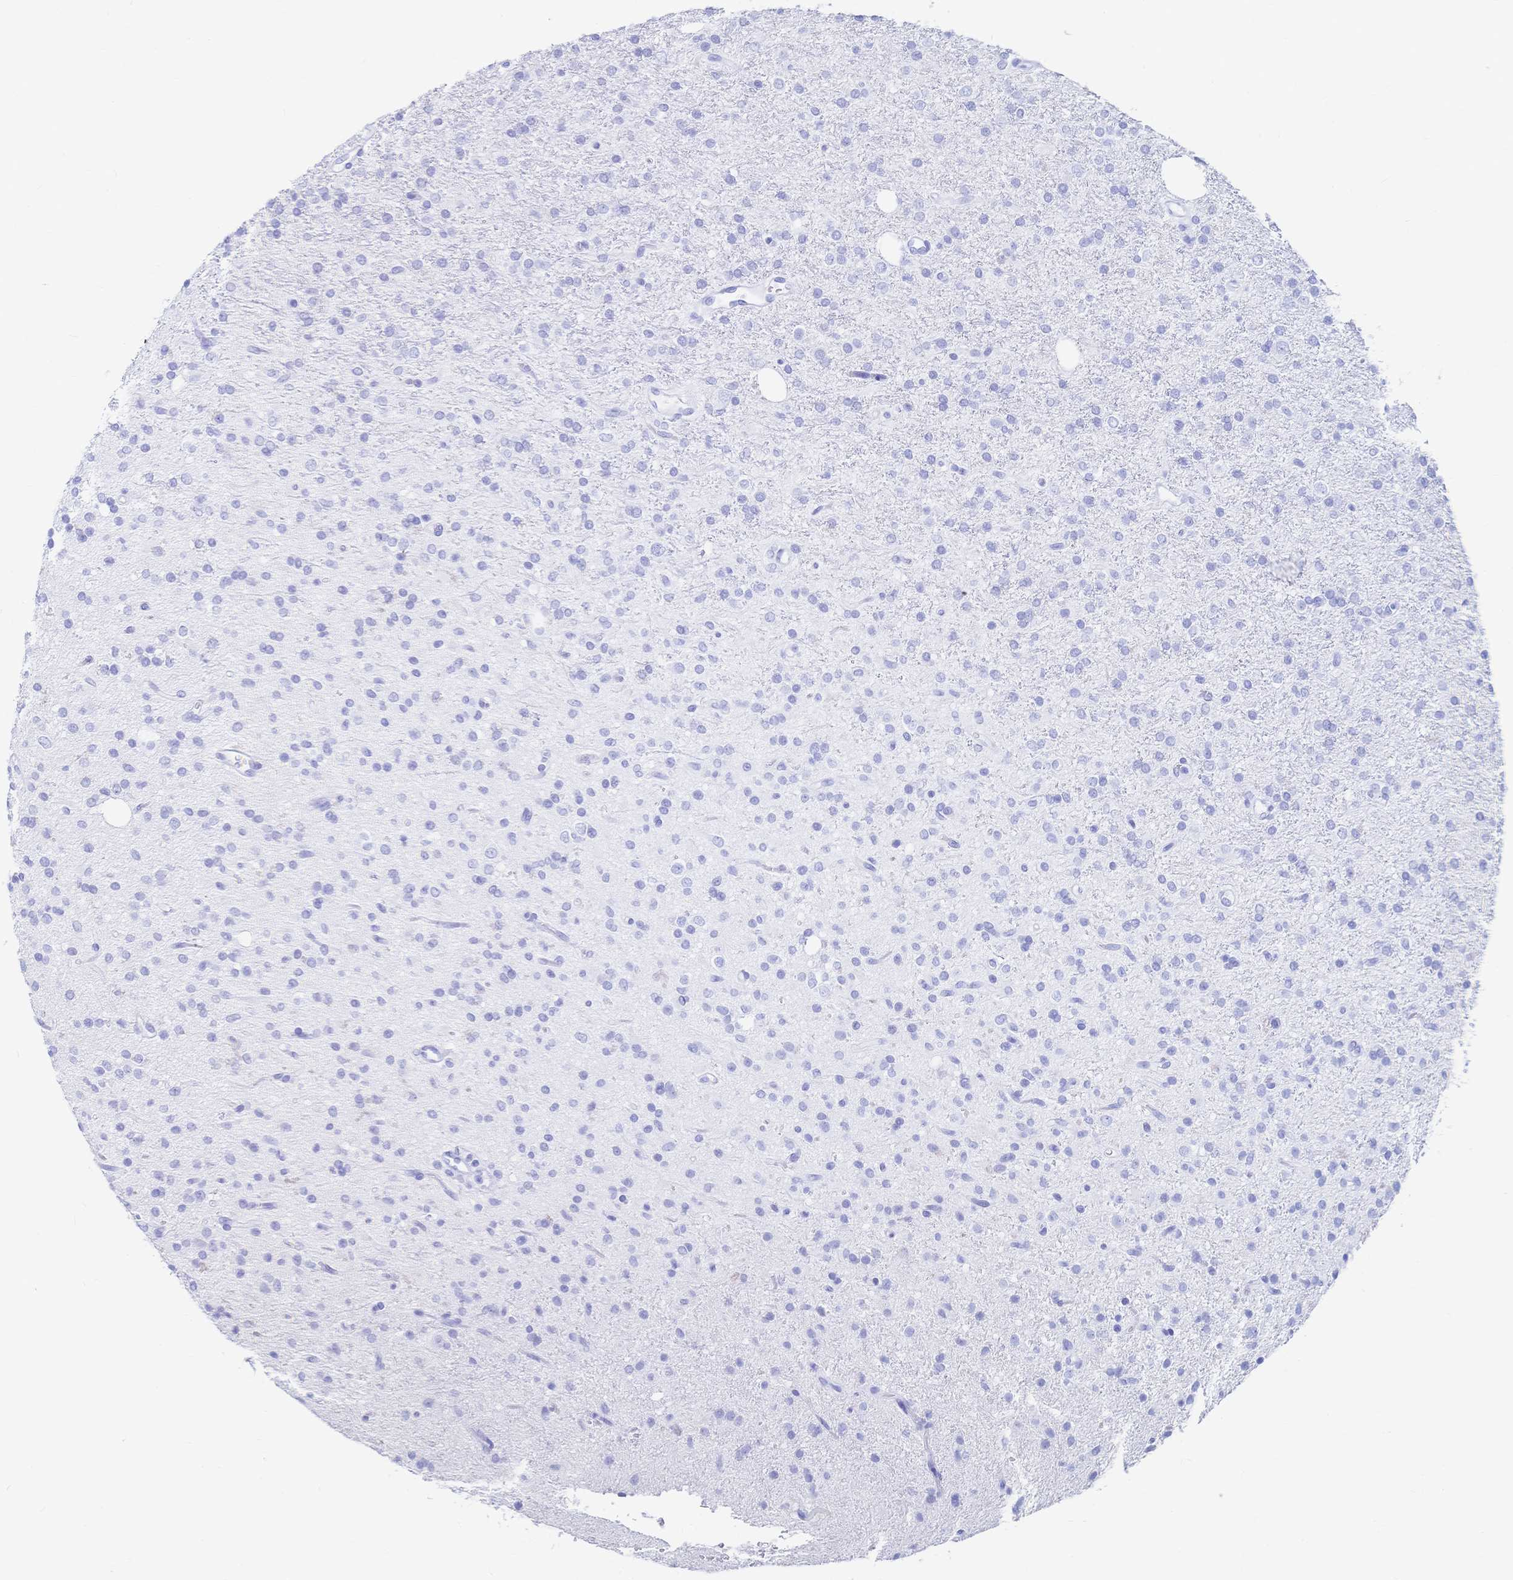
{"staining": {"intensity": "negative", "quantity": "none", "location": "none"}, "tissue": "glioma", "cell_type": "Tumor cells", "image_type": "cancer", "snomed": [{"axis": "morphology", "description": "Glioma, malignant, Low grade"}, {"axis": "topography", "description": "Brain"}], "caption": "An immunohistochemistry (IHC) histopathology image of malignant glioma (low-grade) is shown. There is no staining in tumor cells of malignant glioma (low-grade).", "gene": "IL2RB", "patient": {"sex": "female", "age": 33}}